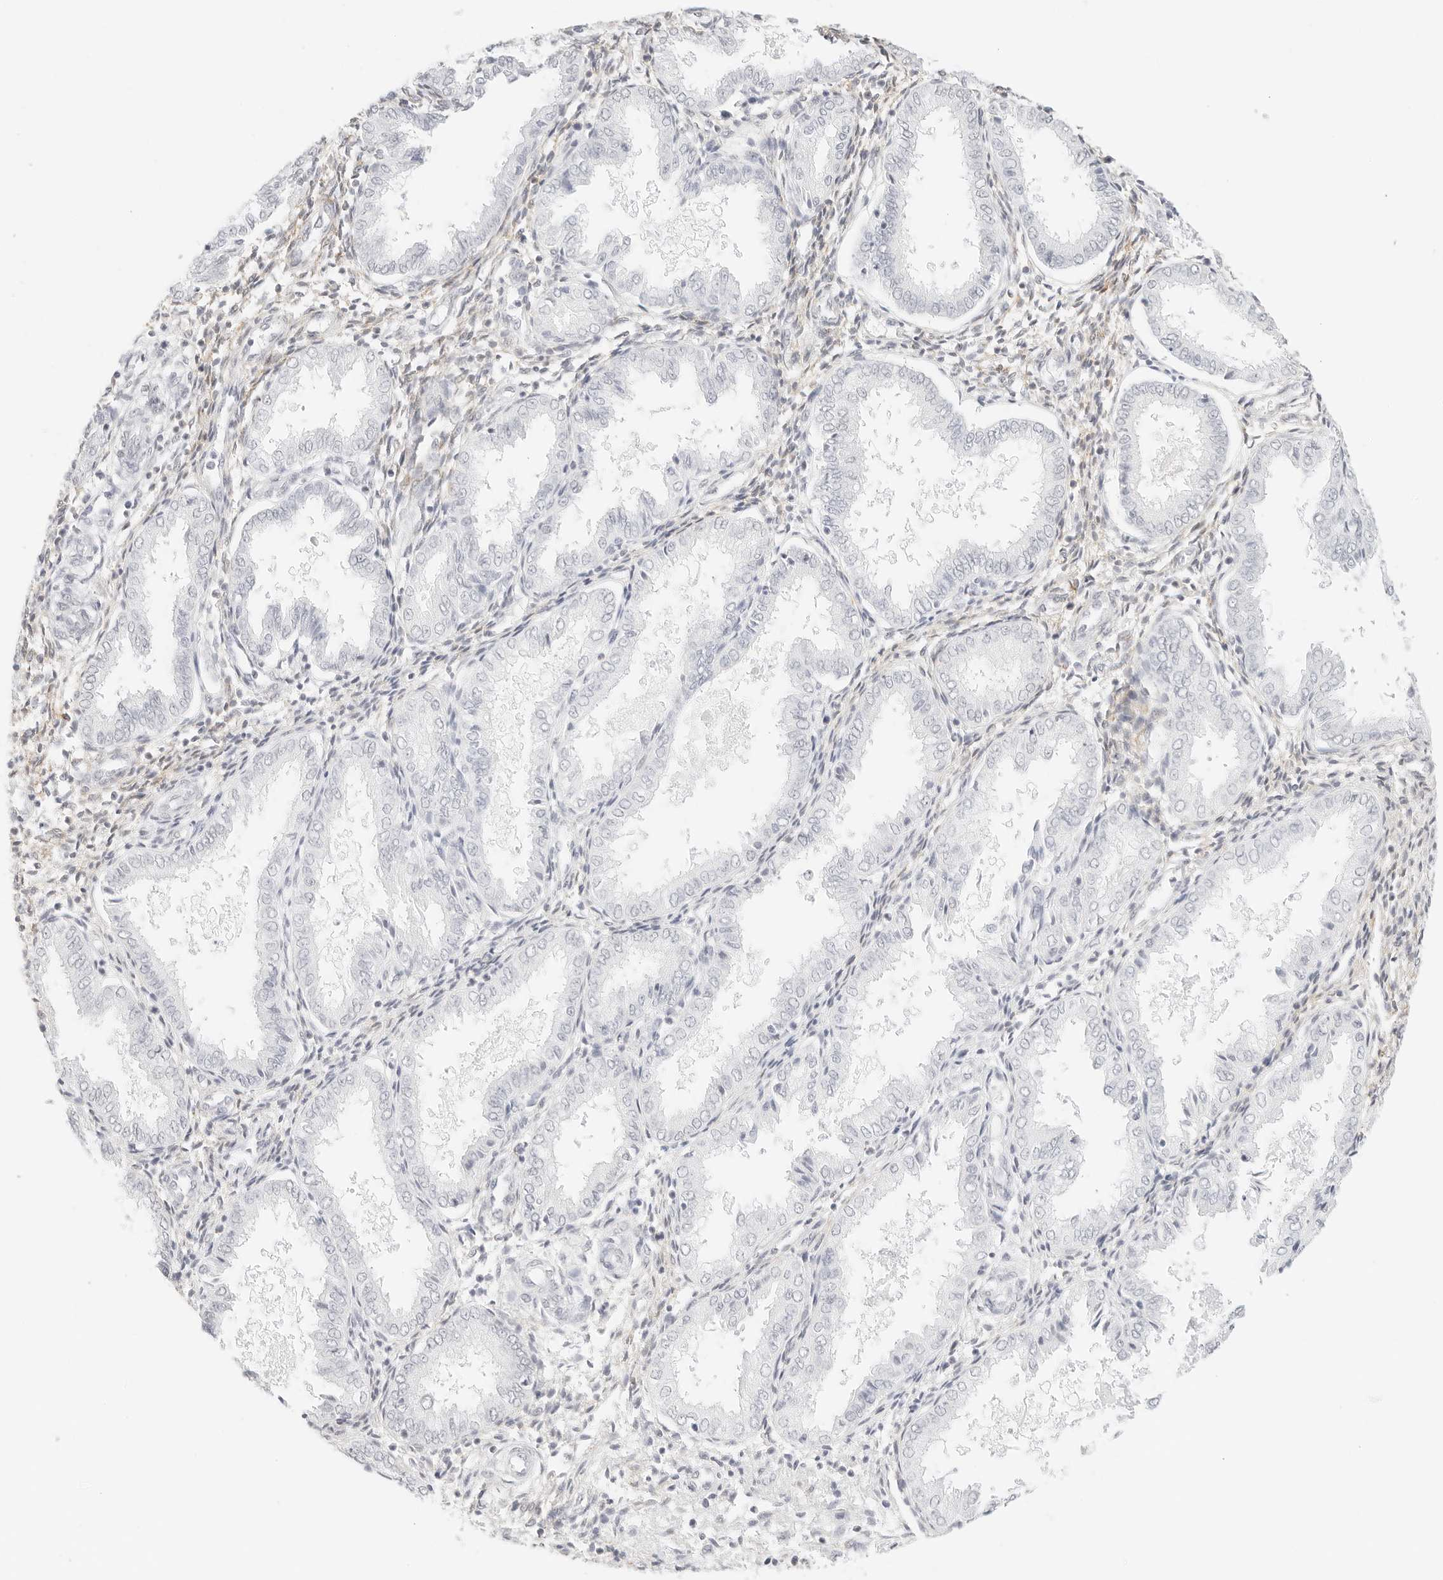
{"staining": {"intensity": "negative", "quantity": "none", "location": "none"}, "tissue": "endometrium", "cell_type": "Cells in endometrial stroma", "image_type": "normal", "snomed": [{"axis": "morphology", "description": "Normal tissue, NOS"}, {"axis": "topography", "description": "Endometrium"}], "caption": "Cells in endometrial stroma show no significant protein positivity in normal endometrium. (Brightfield microscopy of DAB immunohistochemistry at high magnification).", "gene": "FBLN5", "patient": {"sex": "female", "age": 33}}